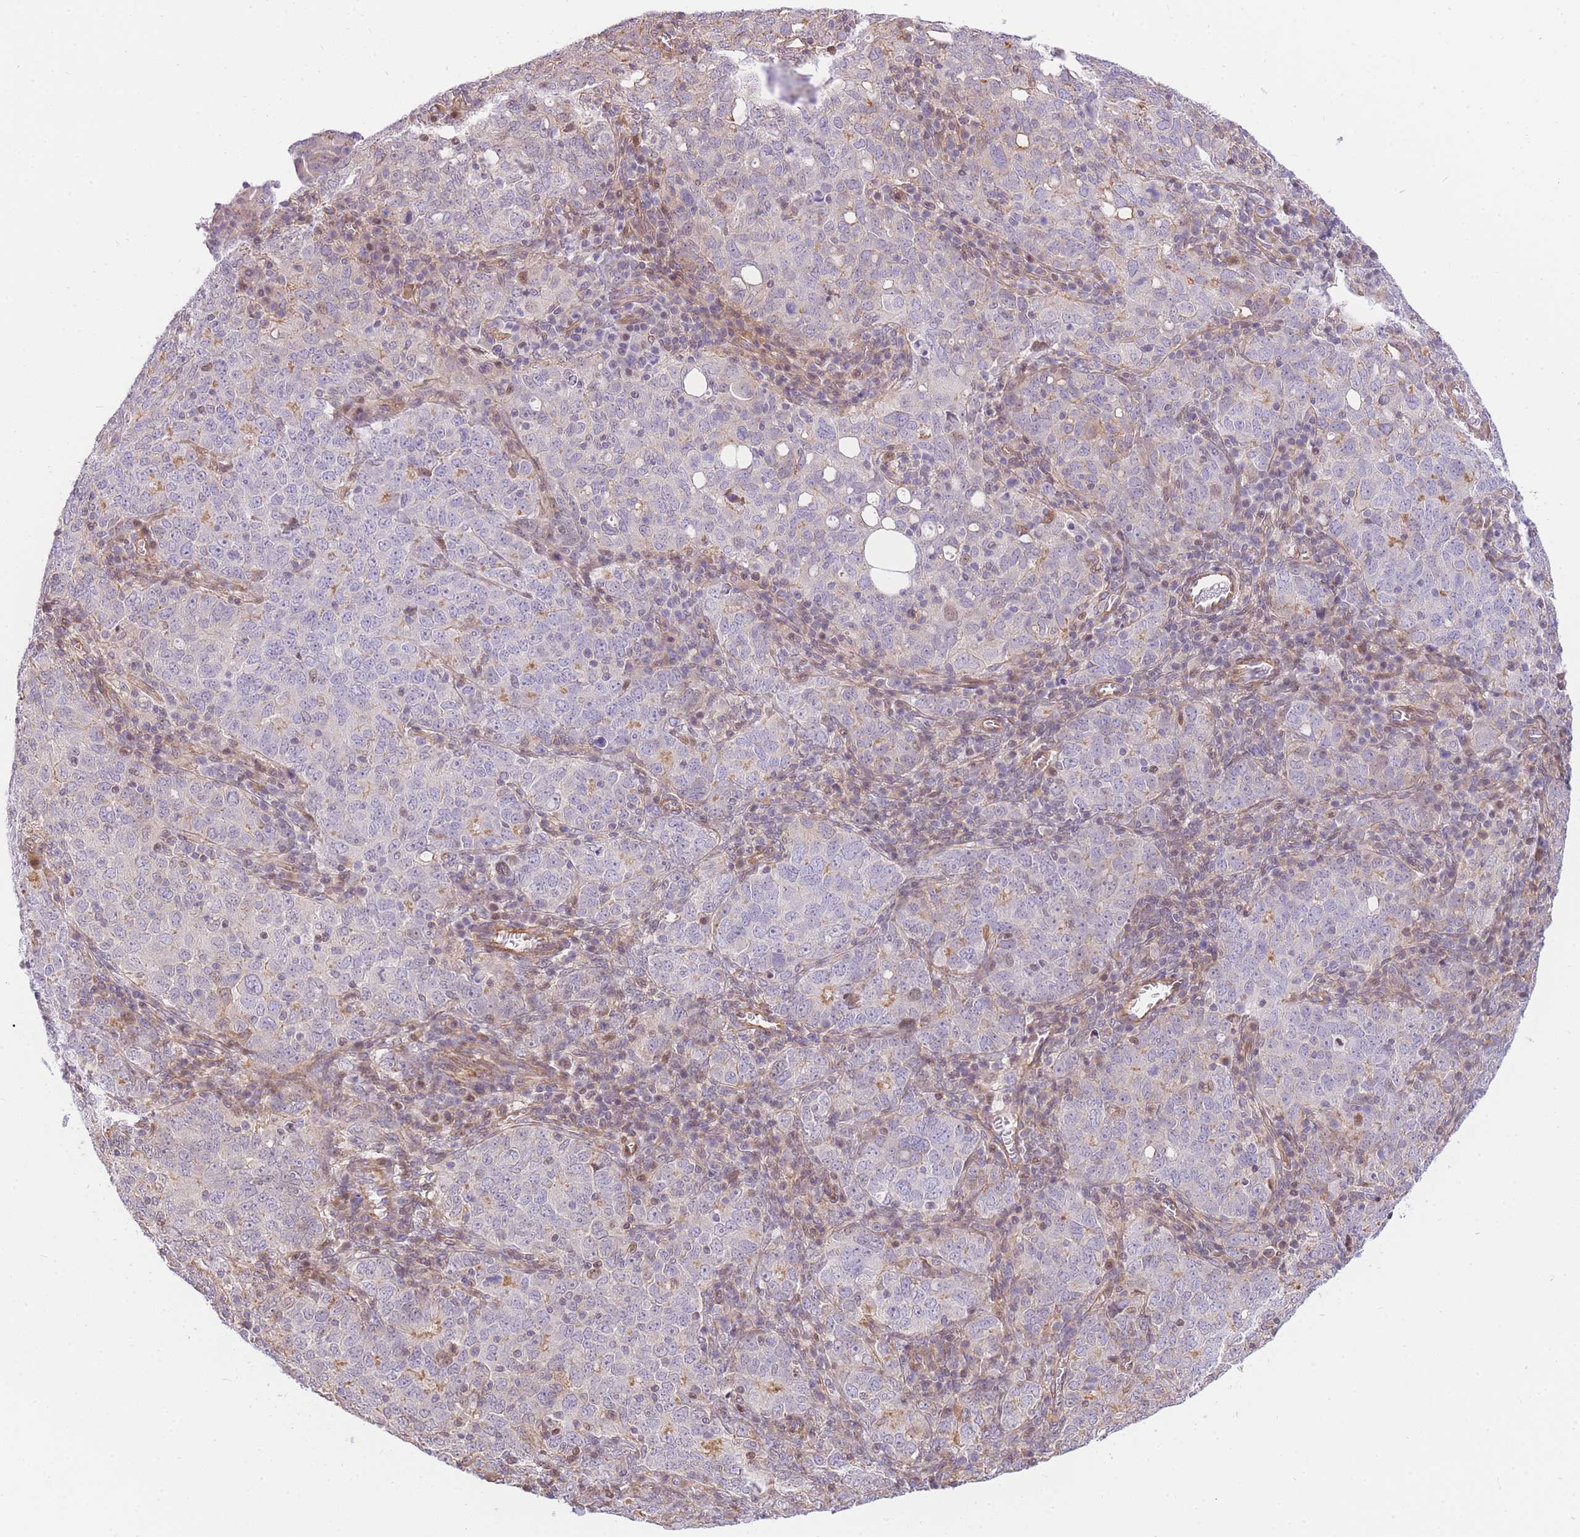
{"staining": {"intensity": "moderate", "quantity": "<25%", "location": "cytoplasmic/membranous"}, "tissue": "ovarian cancer", "cell_type": "Tumor cells", "image_type": "cancer", "snomed": [{"axis": "morphology", "description": "Carcinoma, endometroid"}, {"axis": "topography", "description": "Ovary"}], "caption": "Immunohistochemistry micrograph of ovarian cancer (endometroid carcinoma) stained for a protein (brown), which reveals low levels of moderate cytoplasmic/membranous staining in approximately <25% of tumor cells.", "gene": "S100PBP", "patient": {"sex": "female", "age": 62}}